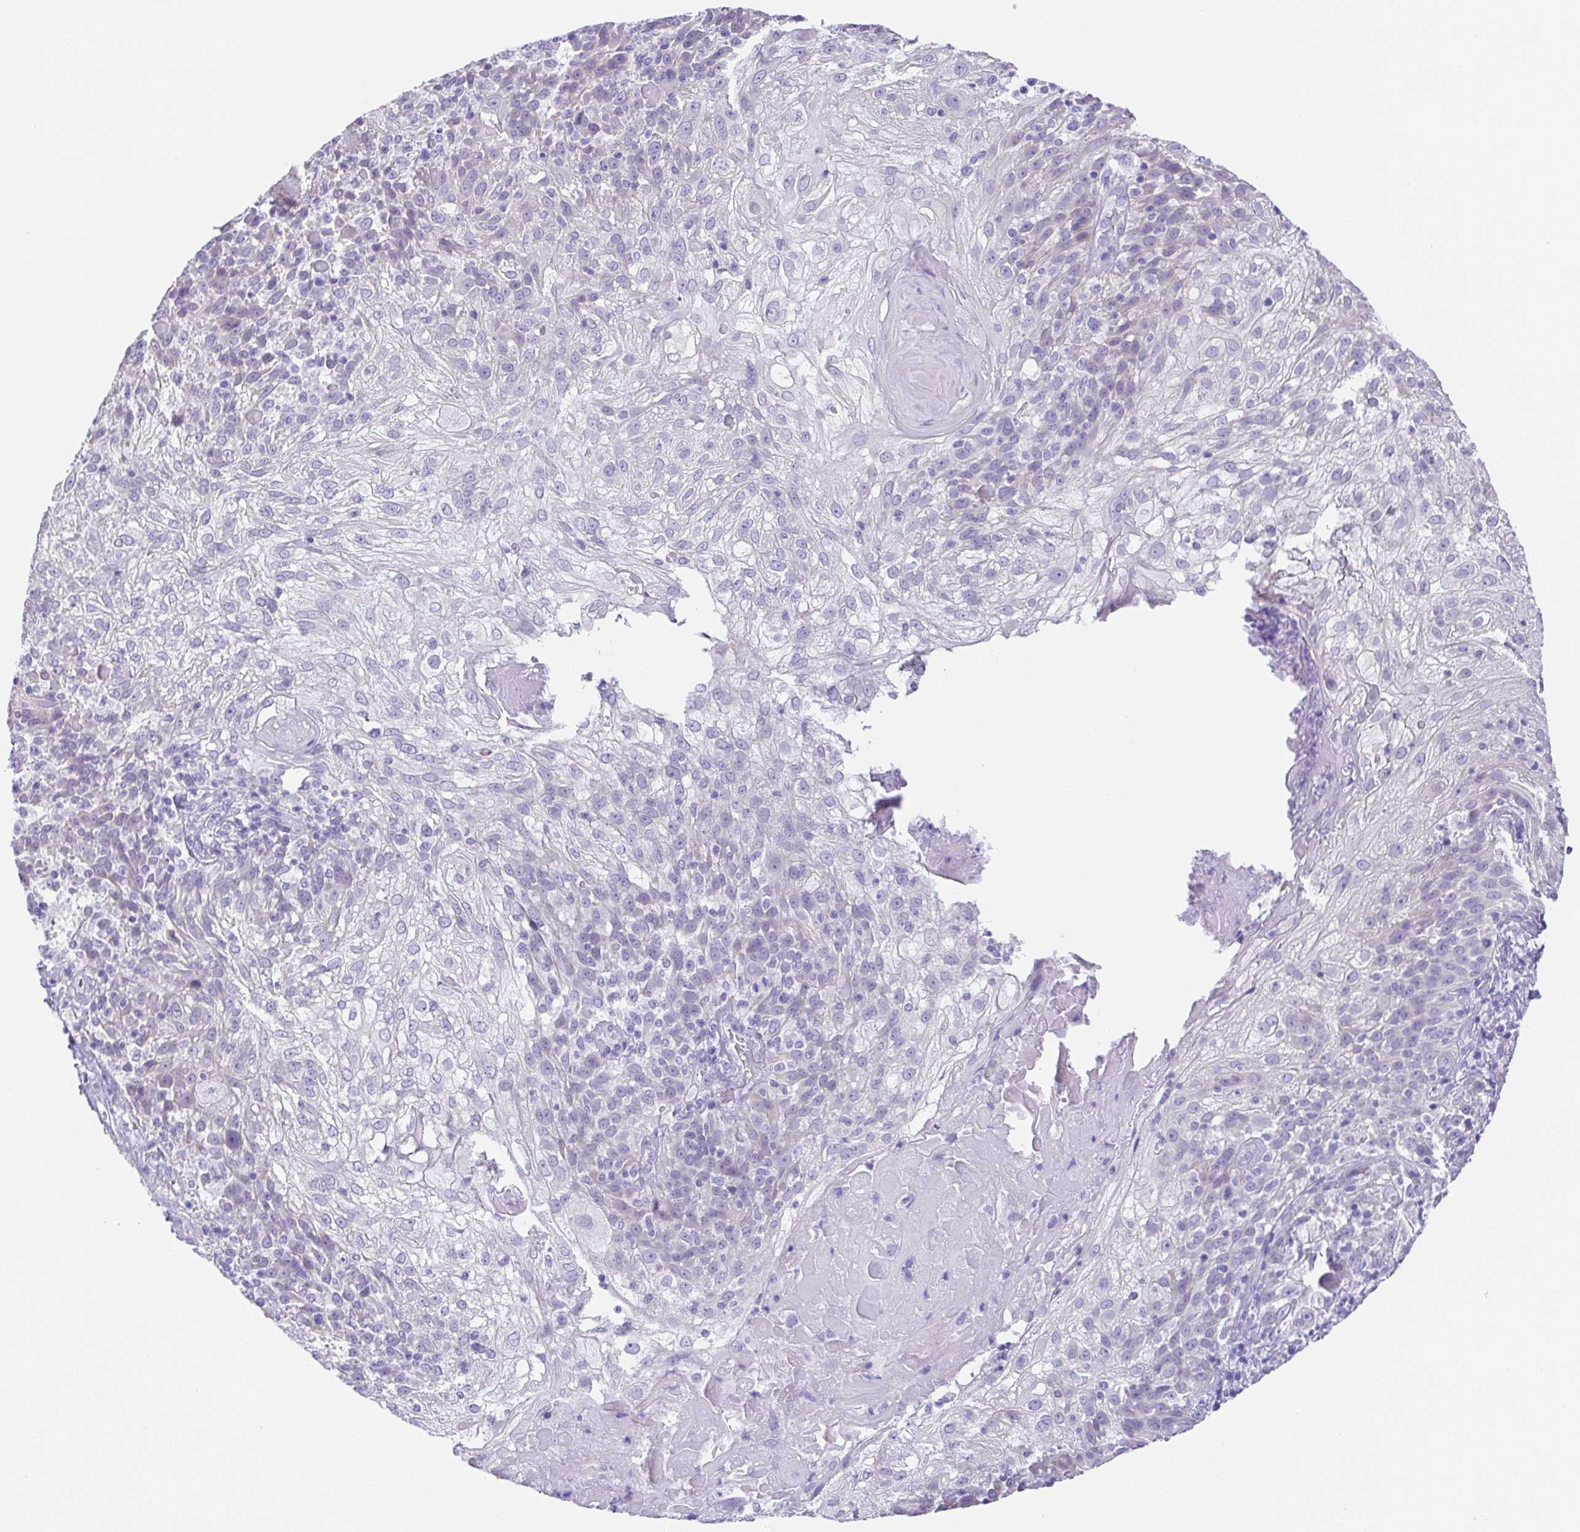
{"staining": {"intensity": "negative", "quantity": "none", "location": "none"}, "tissue": "skin cancer", "cell_type": "Tumor cells", "image_type": "cancer", "snomed": [{"axis": "morphology", "description": "Normal tissue, NOS"}, {"axis": "morphology", "description": "Squamous cell carcinoma, NOS"}, {"axis": "topography", "description": "Skin"}], "caption": "High power microscopy photomicrograph of an IHC micrograph of skin squamous cell carcinoma, revealing no significant positivity in tumor cells.", "gene": "SPATA4", "patient": {"sex": "female", "age": 83}}